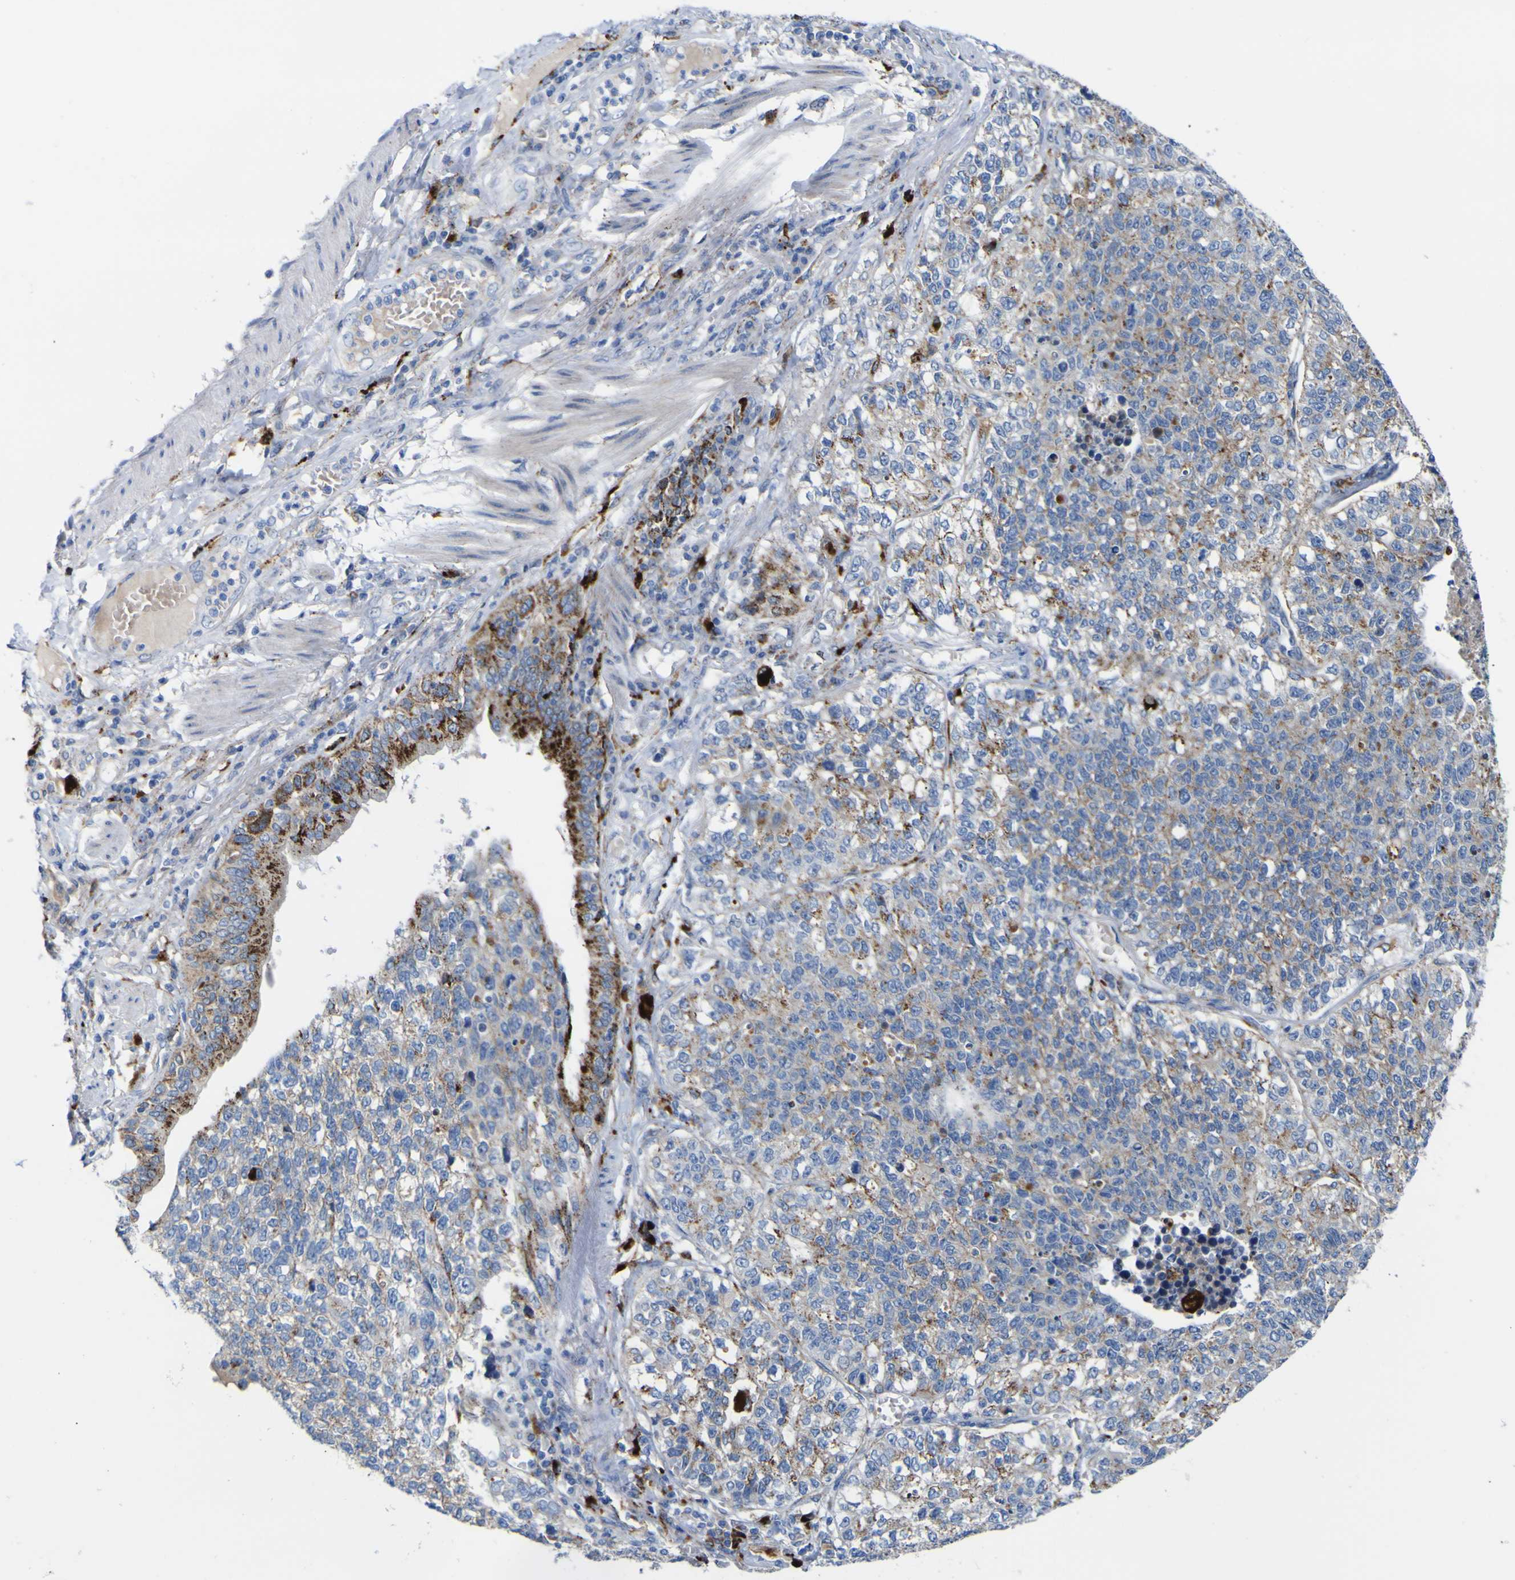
{"staining": {"intensity": "moderate", "quantity": "25%-75%", "location": "cytoplasmic/membranous"}, "tissue": "lung cancer", "cell_type": "Tumor cells", "image_type": "cancer", "snomed": [{"axis": "morphology", "description": "Adenocarcinoma, NOS"}, {"axis": "topography", "description": "Lung"}], "caption": "Human lung cancer (adenocarcinoma) stained with a protein marker exhibits moderate staining in tumor cells.", "gene": "PTPRF", "patient": {"sex": "male", "age": 49}}